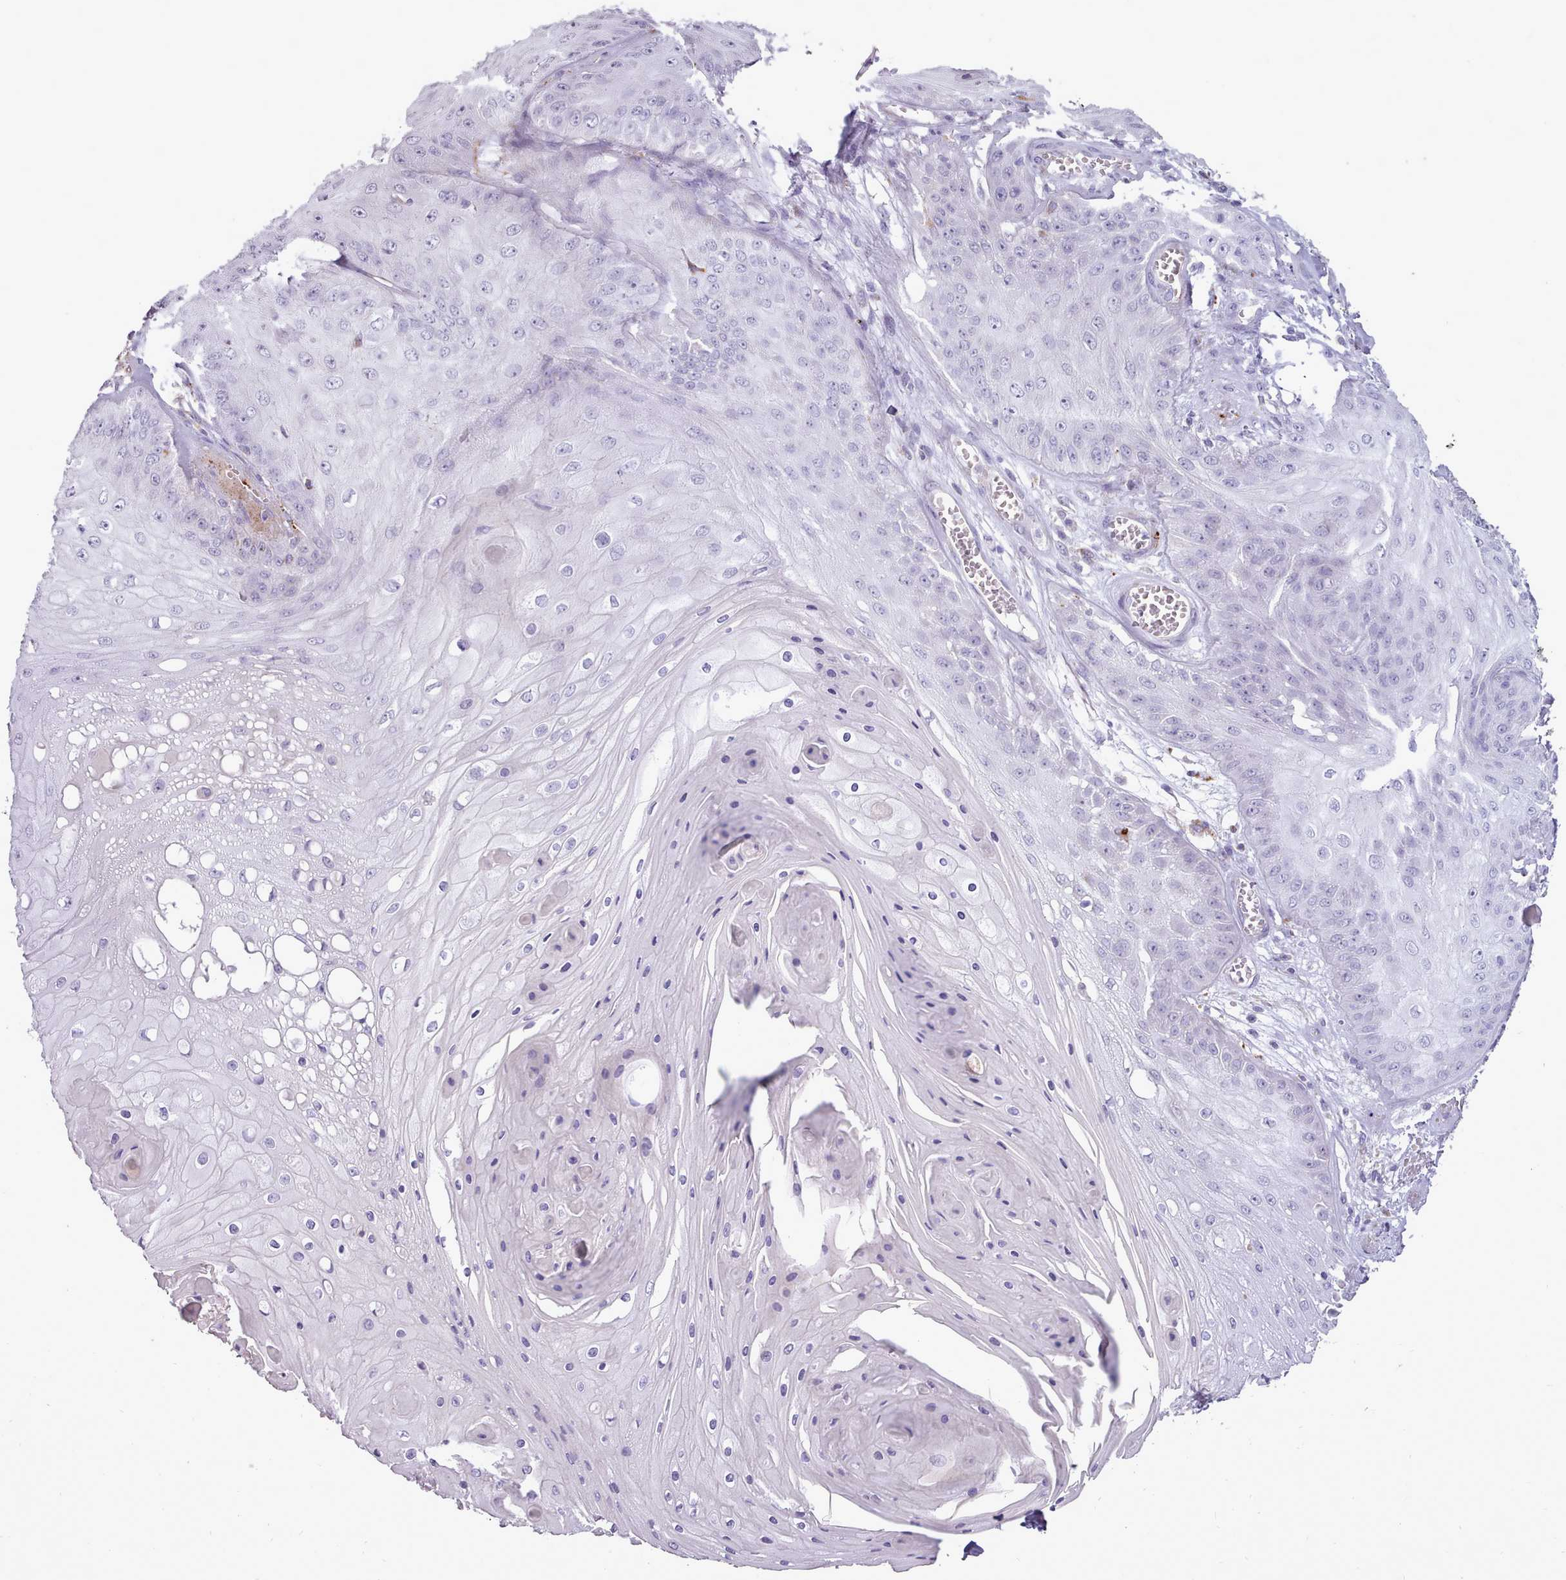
{"staining": {"intensity": "negative", "quantity": "none", "location": "none"}, "tissue": "skin cancer", "cell_type": "Tumor cells", "image_type": "cancer", "snomed": [{"axis": "morphology", "description": "Squamous cell carcinoma, NOS"}, {"axis": "topography", "description": "Skin"}], "caption": "DAB immunohistochemical staining of skin cancer (squamous cell carcinoma) exhibits no significant positivity in tumor cells. The staining is performed using DAB brown chromogen with nuclei counter-stained in using hematoxylin.", "gene": "ATRAID", "patient": {"sex": "male", "age": 70}}